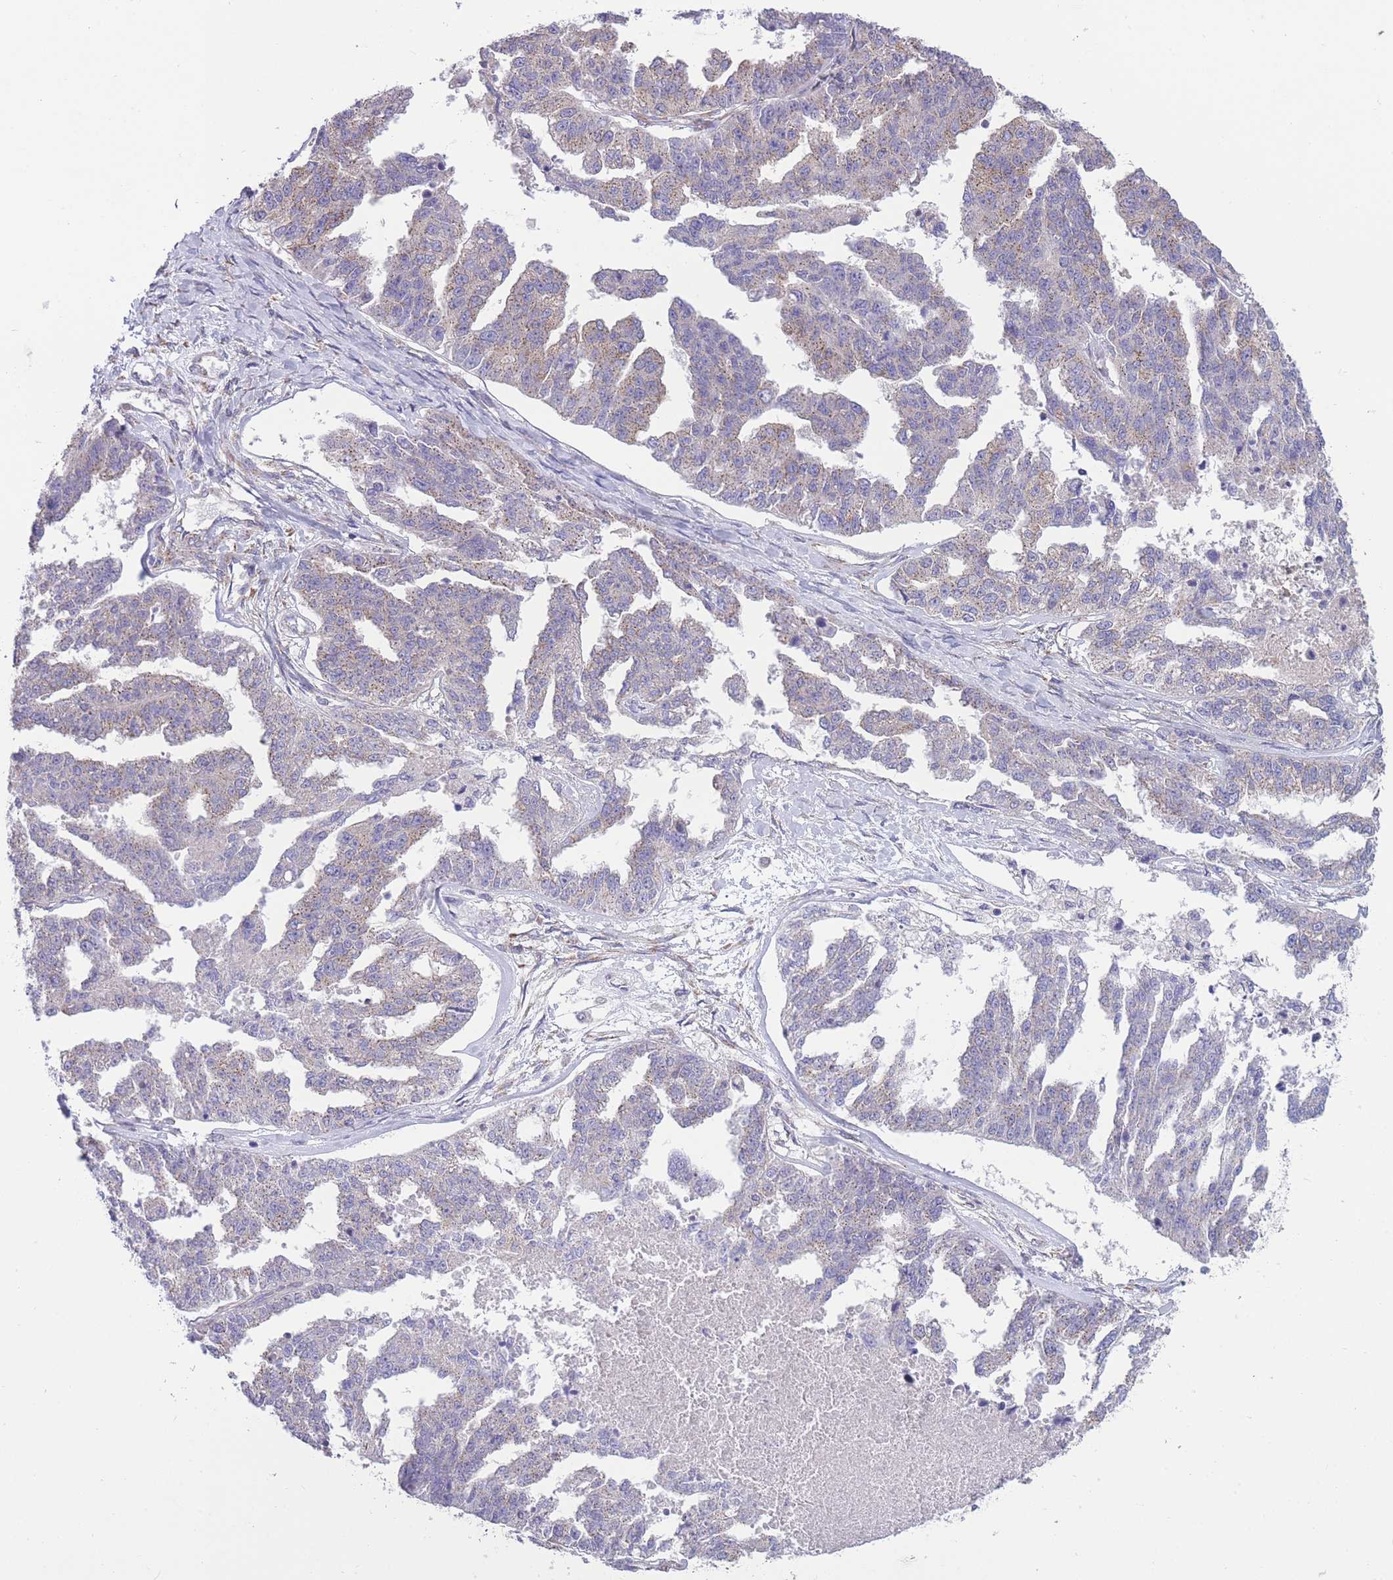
{"staining": {"intensity": "moderate", "quantity": "<25%", "location": "cytoplasmic/membranous"}, "tissue": "ovarian cancer", "cell_type": "Tumor cells", "image_type": "cancer", "snomed": [{"axis": "morphology", "description": "Cystadenocarcinoma, serous, NOS"}, {"axis": "topography", "description": "Ovary"}], "caption": "Protein staining of ovarian cancer (serous cystadenocarcinoma) tissue exhibits moderate cytoplasmic/membranous positivity in approximately <25% of tumor cells. (brown staining indicates protein expression, while blue staining denotes nuclei).", "gene": "COPG2", "patient": {"sex": "female", "age": 58}}